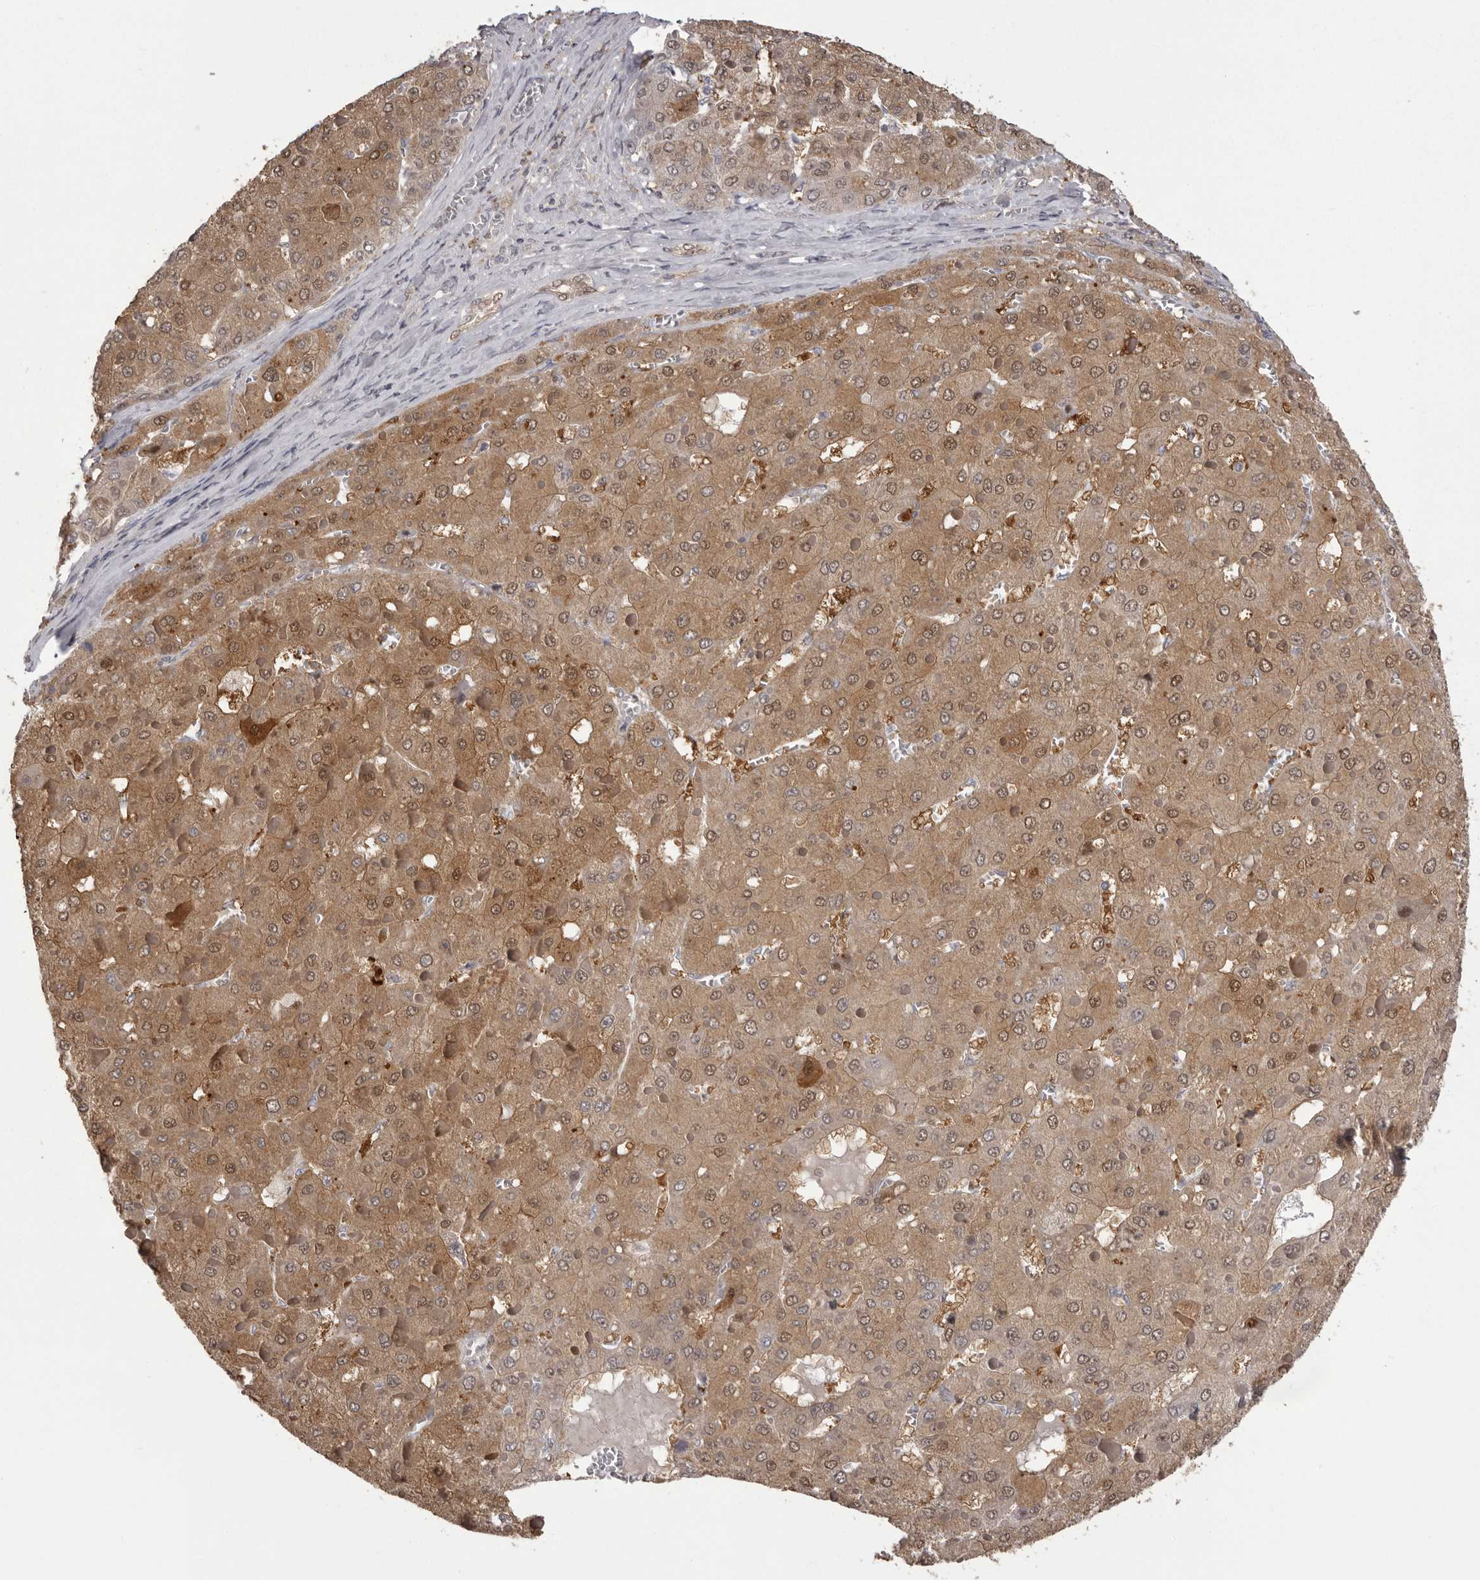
{"staining": {"intensity": "moderate", "quantity": ">75%", "location": "cytoplasmic/membranous,nuclear"}, "tissue": "liver cancer", "cell_type": "Tumor cells", "image_type": "cancer", "snomed": [{"axis": "morphology", "description": "Carcinoma, Hepatocellular, NOS"}, {"axis": "topography", "description": "Liver"}], "caption": "A medium amount of moderate cytoplasmic/membranous and nuclear staining is appreciated in approximately >75% of tumor cells in liver cancer tissue.", "gene": "MDH1", "patient": {"sex": "female", "age": 73}}